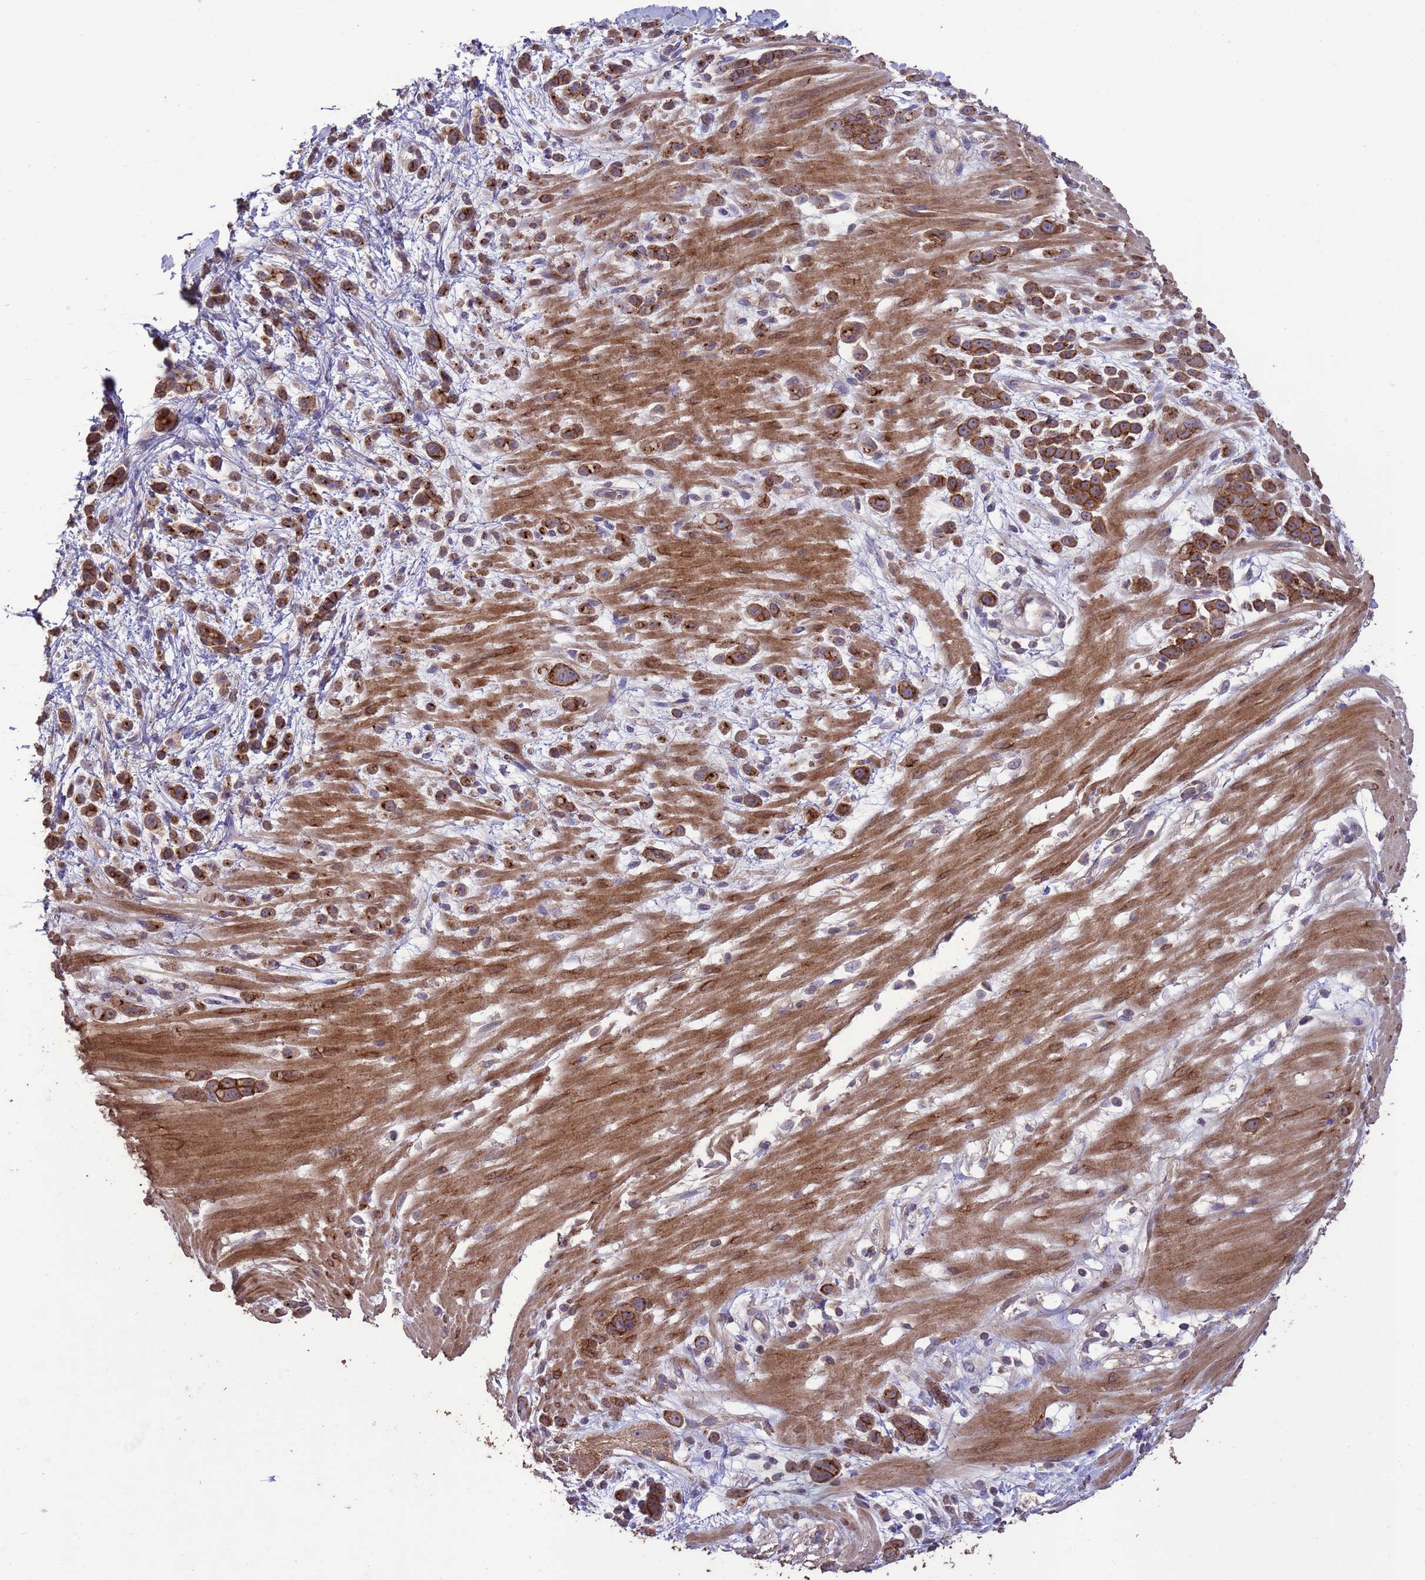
{"staining": {"intensity": "strong", "quantity": ">75%", "location": "cytoplasmic/membranous"}, "tissue": "pancreatic cancer", "cell_type": "Tumor cells", "image_type": "cancer", "snomed": [{"axis": "morphology", "description": "Normal tissue, NOS"}, {"axis": "morphology", "description": "Adenocarcinoma, NOS"}, {"axis": "topography", "description": "Pancreas"}], "caption": "The photomicrograph displays a brown stain indicating the presence of a protein in the cytoplasmic/membranous of tumor cells in pancreatic adenocarcinoma.", "gene": "SLC9B2", "patient": {"sex": "female", "age": 64}}